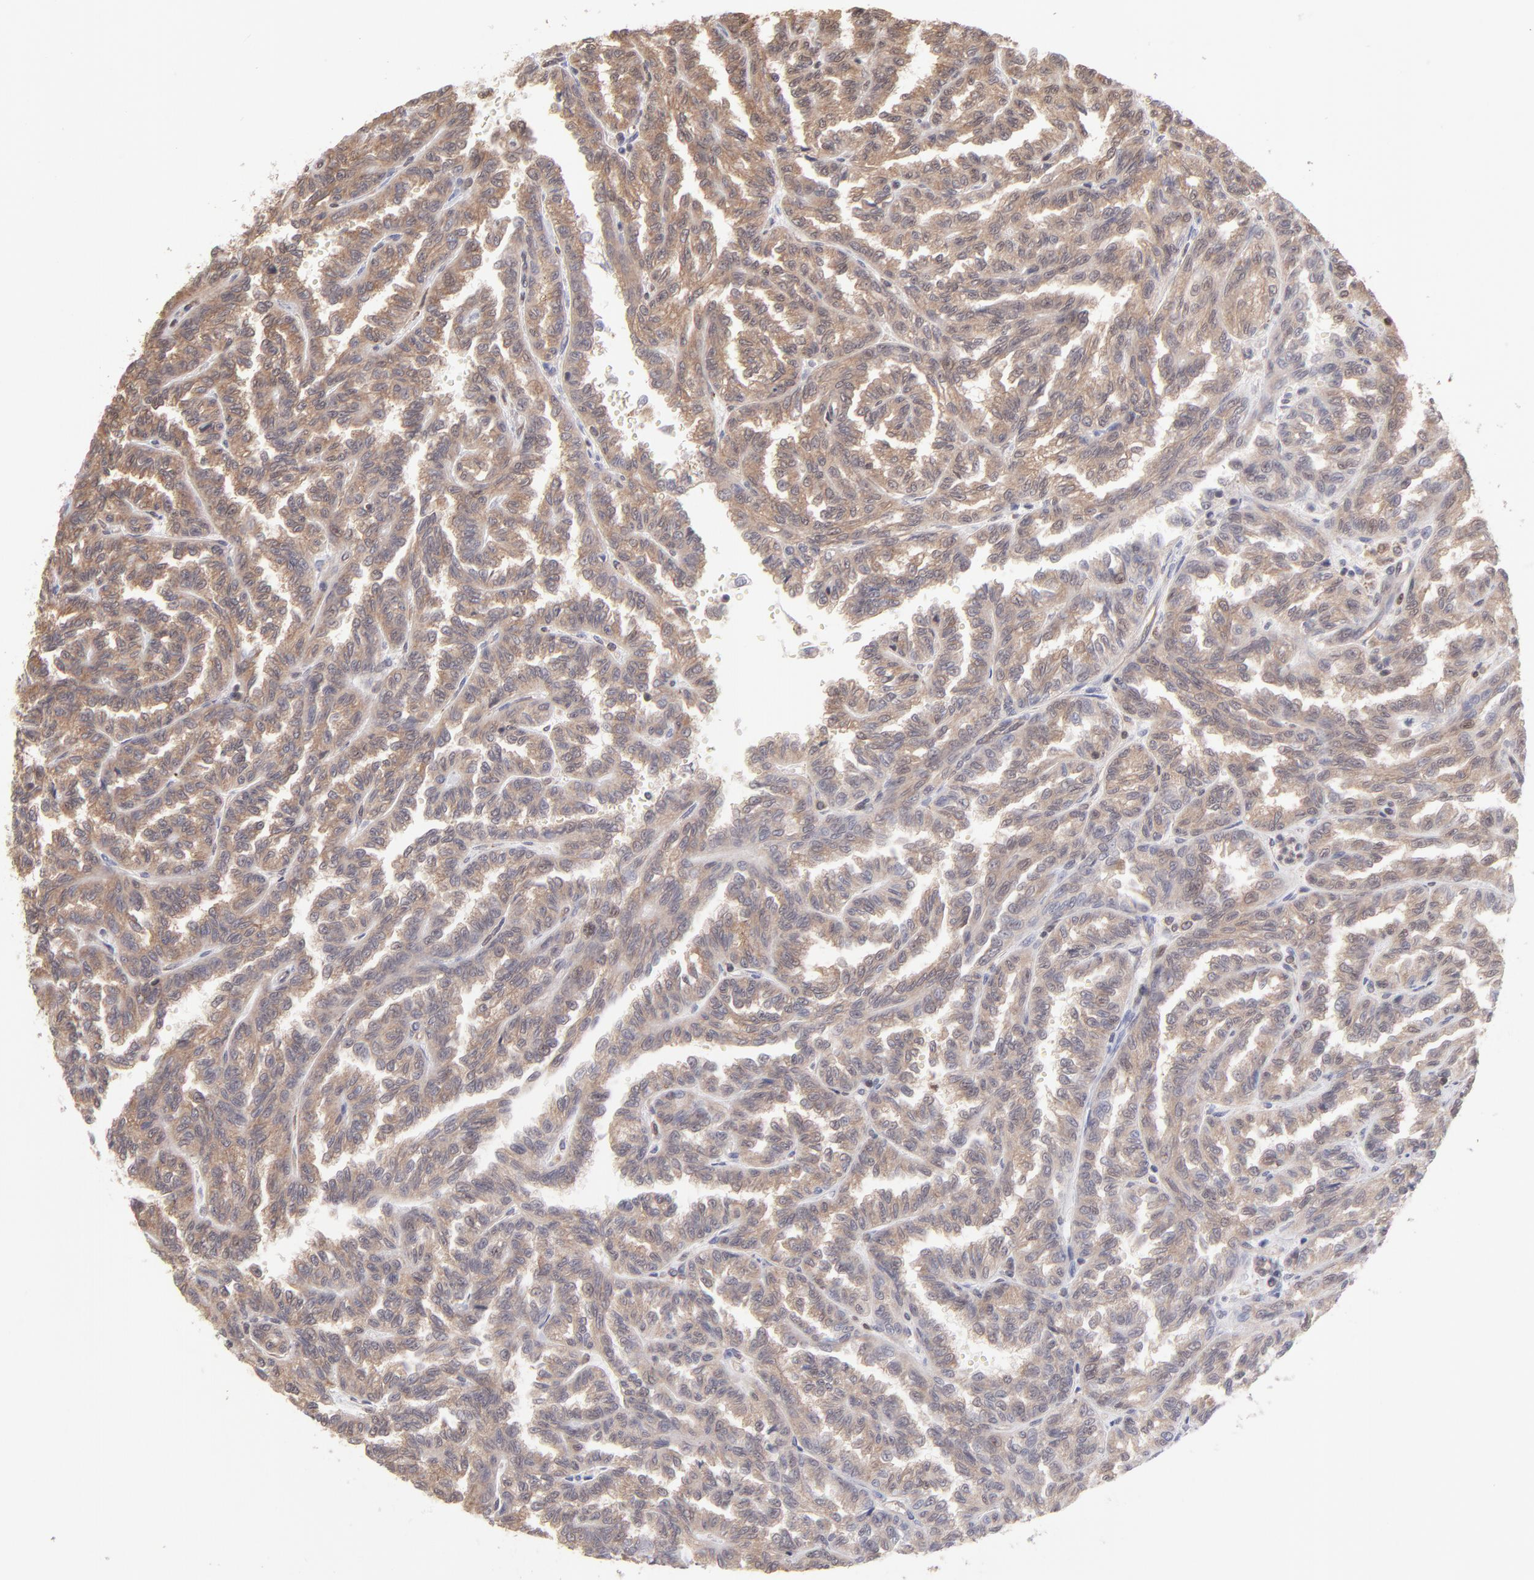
{"staining": {"intensity": "weak", "quantity": ">75%", "location": "cytoplasmic/membranous"}, "tissue": "renal cancer", "cell_type": "Tumor cells", "image_type": "cancer", "snomed": [{"axis": "morphology", "description": "Inflammation, NOS"}, {"axis": "morphology", "description": "Adenocarcinoma, NOS"}, {"axis": "topography", "description": "Kidney"}], "caption": "A photomicrograph of human renal adenocarcinoma stained for a protein displays weak cytoplasmic/membranous brown staining in tumor cells.", "gene": "MAPRE1", "patient": {"sex": "male", "age": 68}}